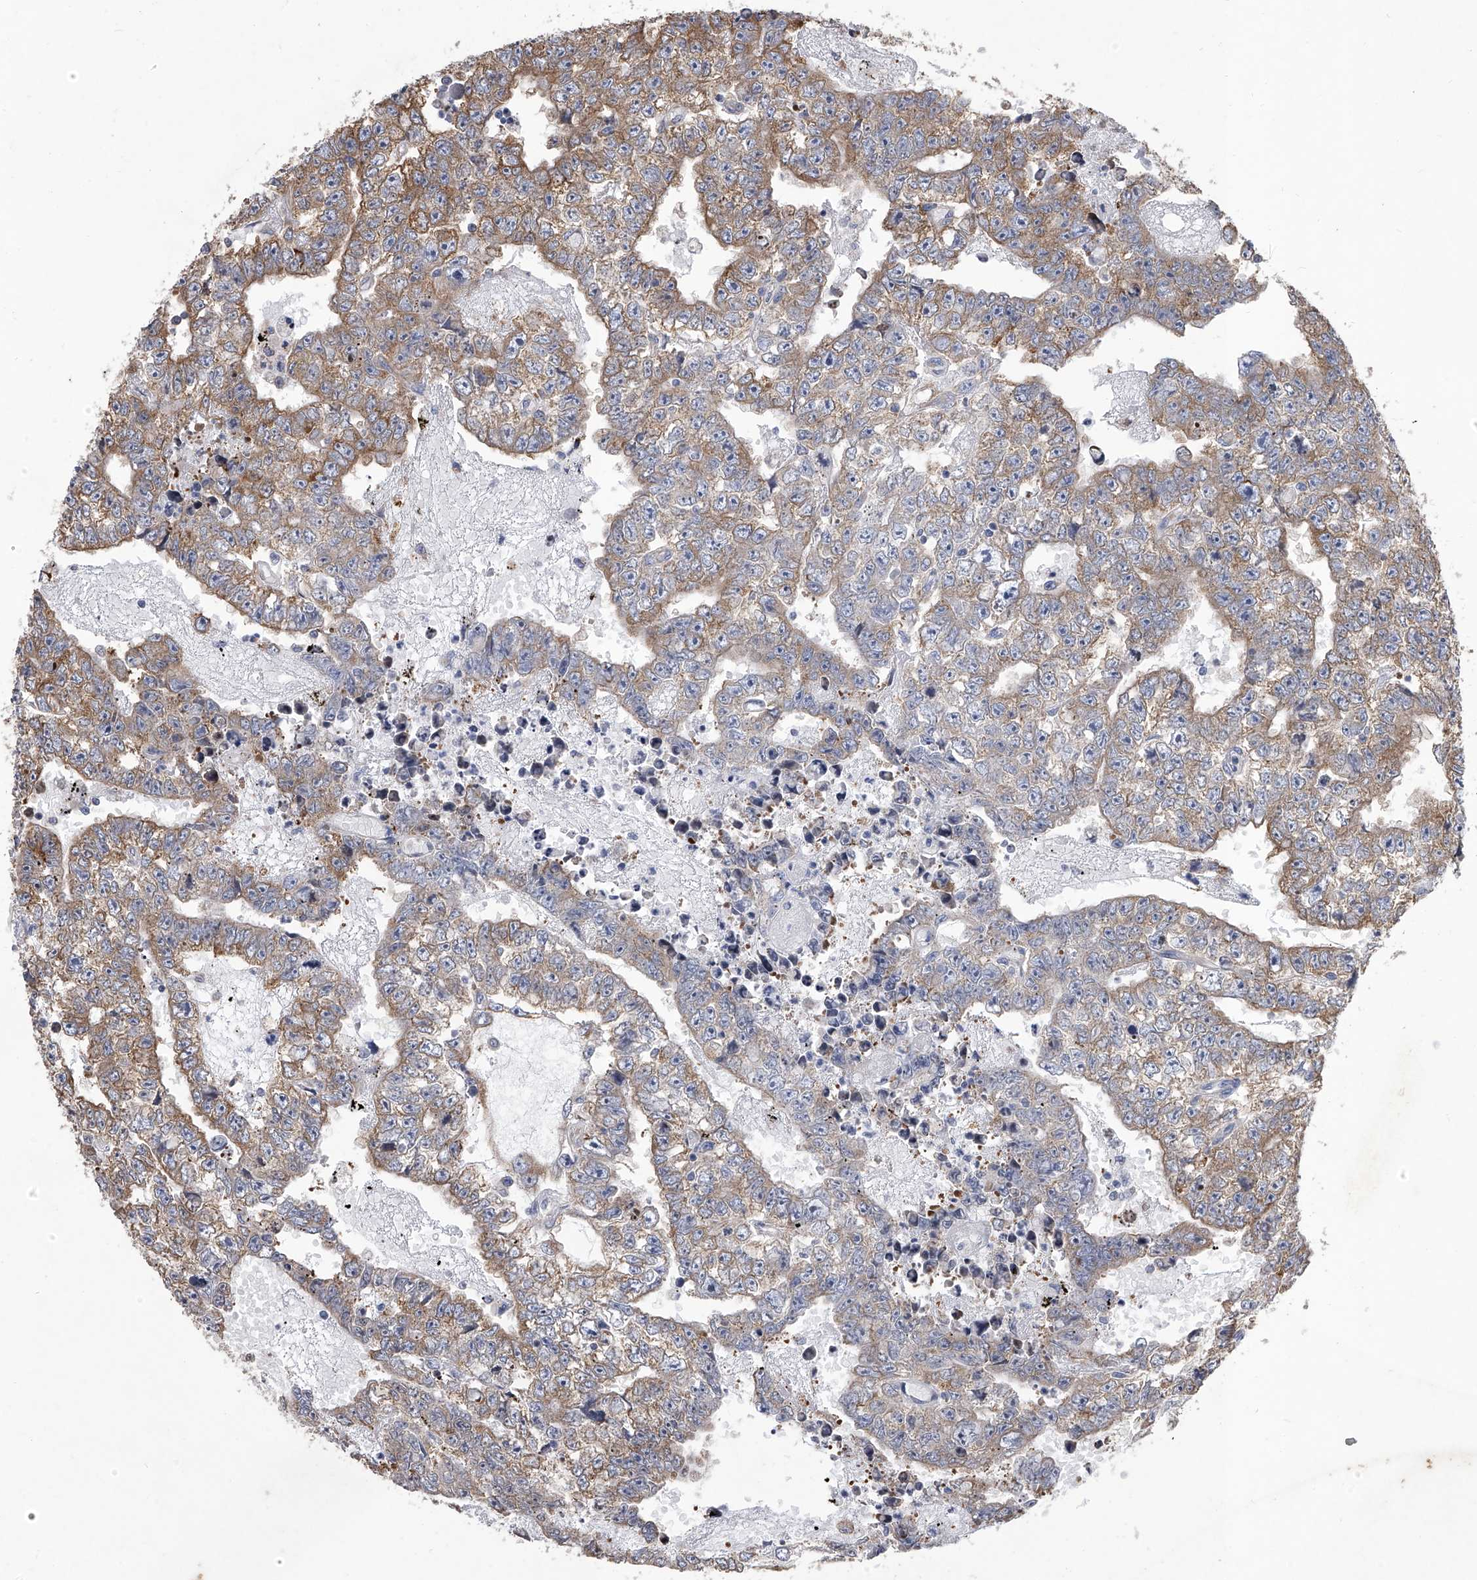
{"staining": {"intensity": "moderate", "quantity": ">75%", "location": "cytoplasmic/membranous"}, "tissue": "testis cancer", "cell_type": "Tumor cells", "image_type": "cancer", "snomed": [{"axis": "morphology", "description": "Carcinoma, Embryonal, NOS"}, {"axis": "topography", "description": "Testis"}], "caption": "This is a histology image of immunohistochemistry staining of testis cancer, which shows moderate staining in the cytoplasmic/membranous of tumor cells.", "gene": "EIF2S2", "patient": {"sex": "male", "age": 25}}